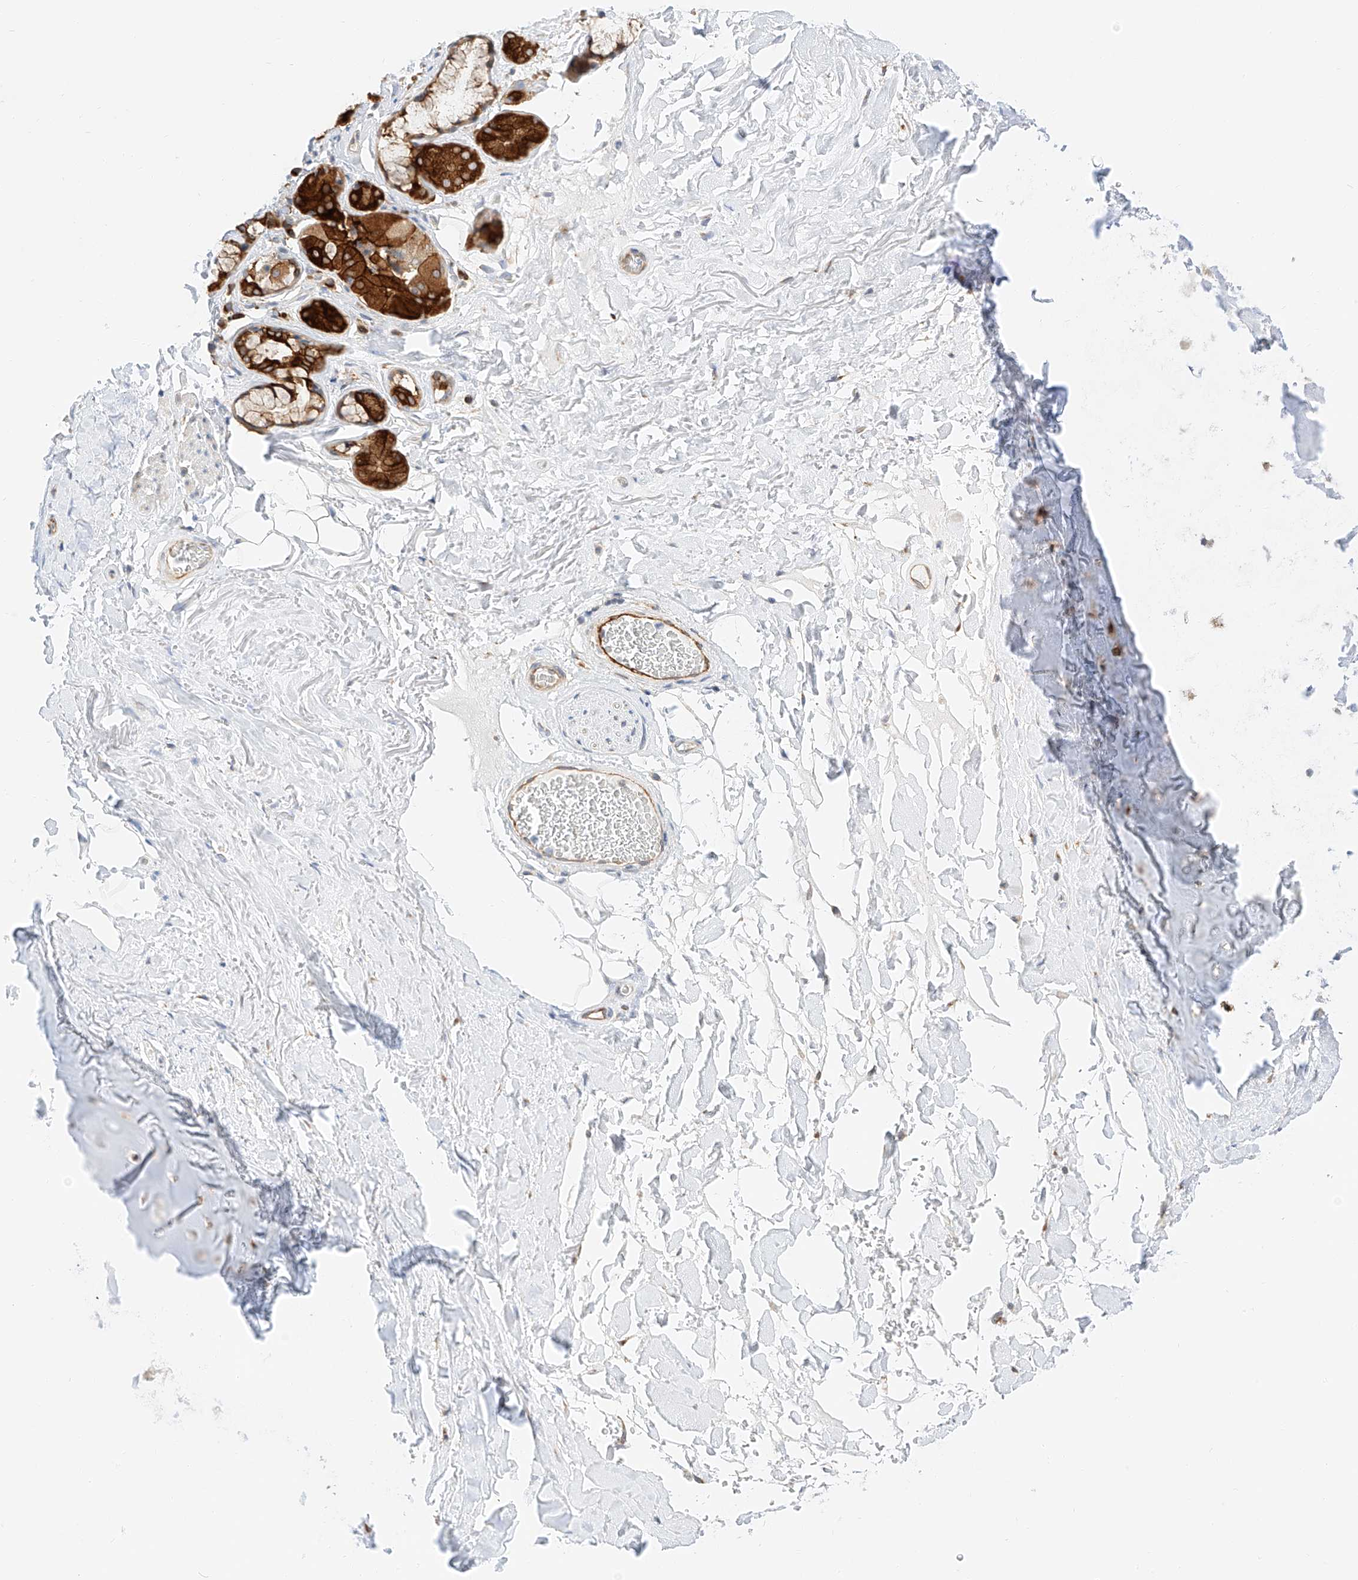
{"staining": {"intensity": "moderate", "quantity": "<25%", "location": "cytoplasmic/membranous"}, "tissue": "adipose tissue", "cell_type": "Adipocytes", "image_type": "normal", "snomed": [{"axis": "morphology", "description": "Normal tissue, NOS"}, {"axis": "topography", "description": "Cartilage tissue"}], "caption": "The image demonstrates a brown stain indicating the presence of a protein in the cytoplasmic/membranous of adipocytes in adipose tissue.", "gene": "CARMIL1", "patient": {"sex": "female", "age": 63}}